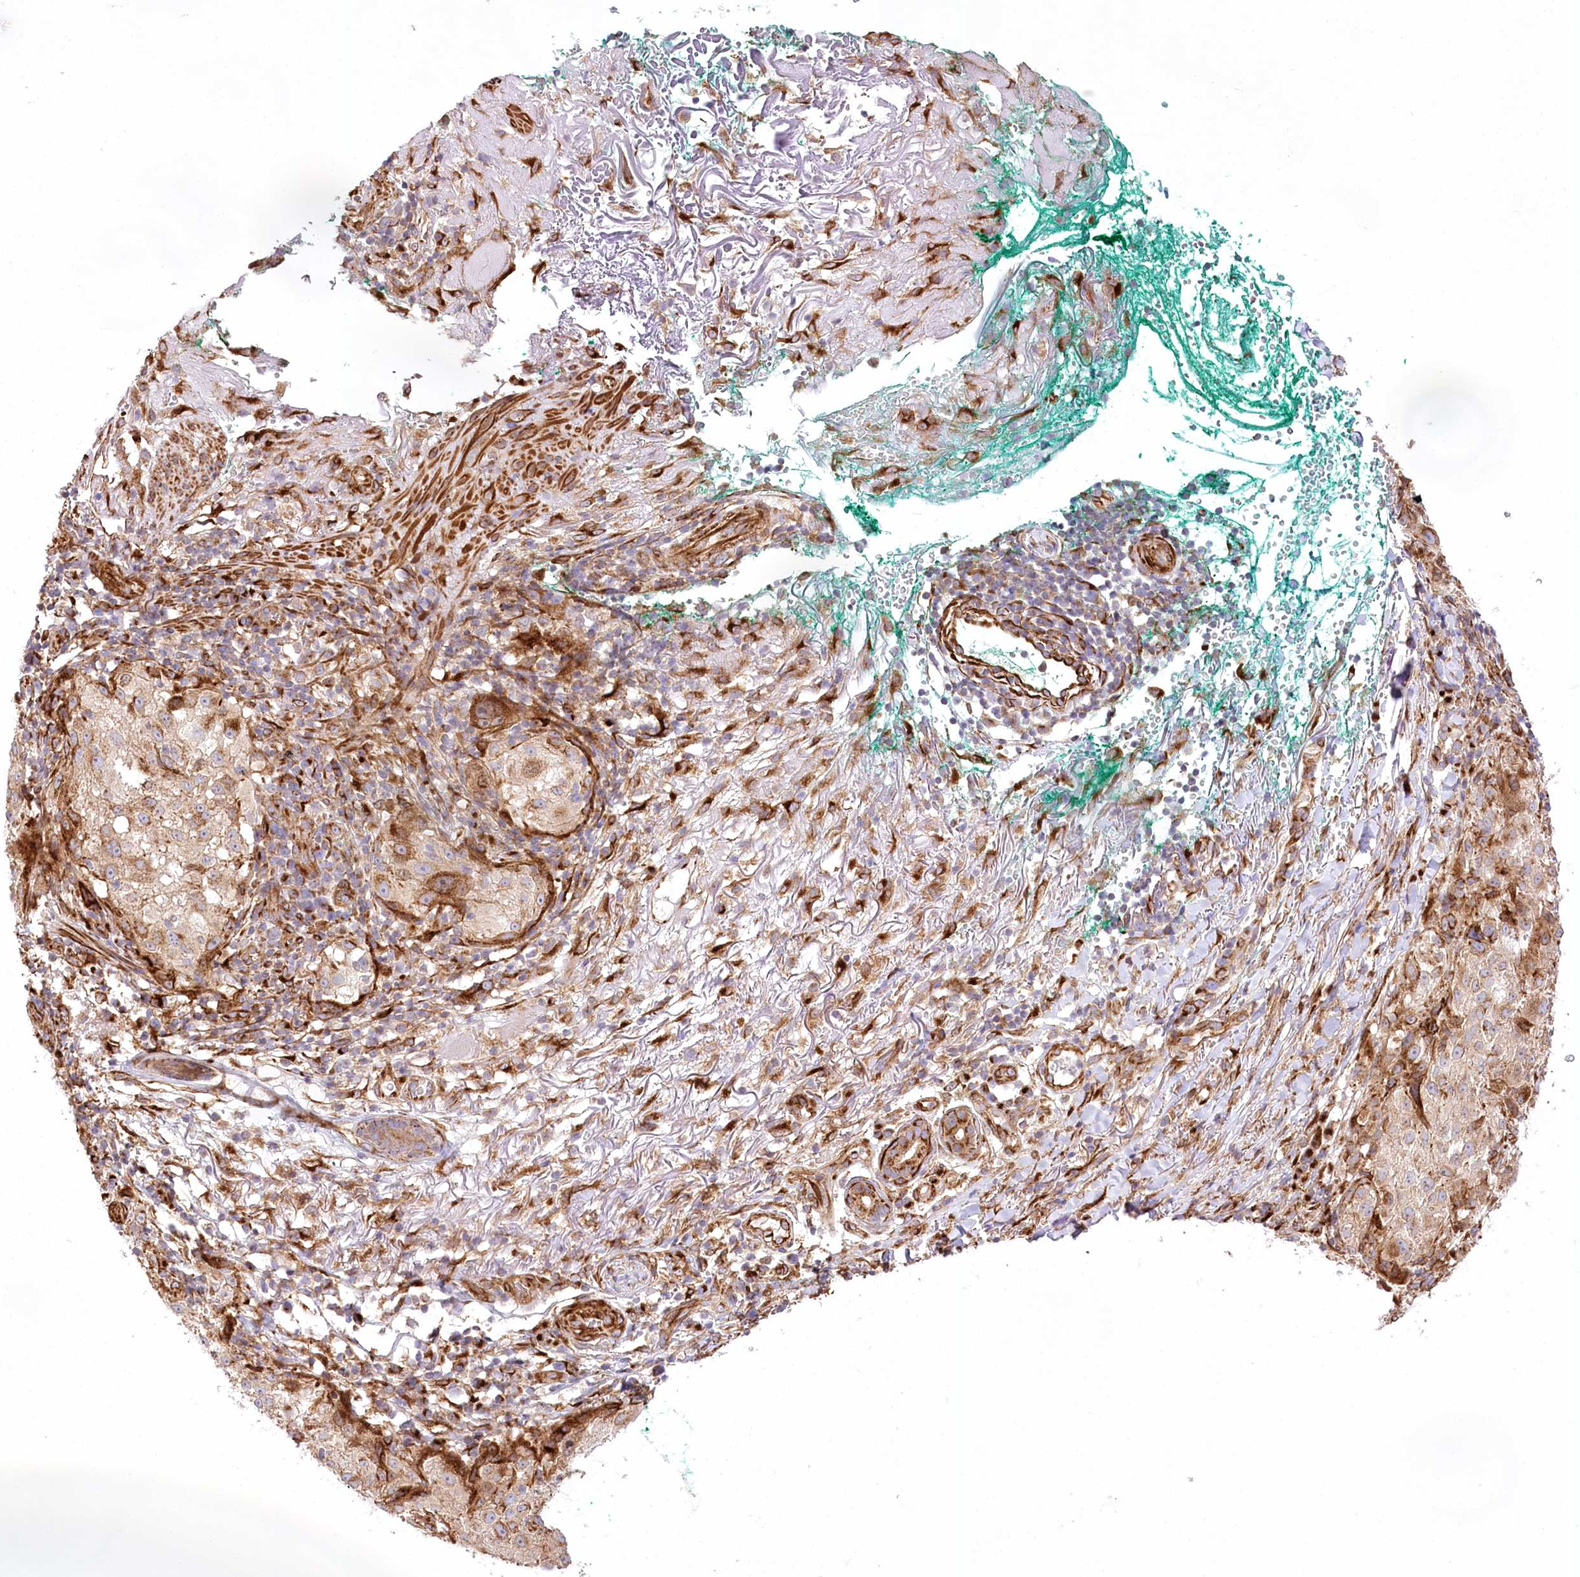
{"staining": {"intensity": "moderate", "quantity": ">75%", "location": "cytoplasmic/membranous"}, "tissue": "melanoma", "cell_type": "Tumor cells", "image_type": "cancer", "snomed": [{"axis": "morphology", "description": "Necrosis, NOS"}, {"axis": "morphology", "description": "Malignant melanoma, NOS"}, {"axis": "topography", "description": "Skin"}], "caption": "Immunohistochemical staining of melanoma displays medium levels of moderate cytoplasmic/membranous protein staining in about >75% of tumor cells.", "gene": "ABRAXAS2", "patient": {"sex": "female", "age": 87}}